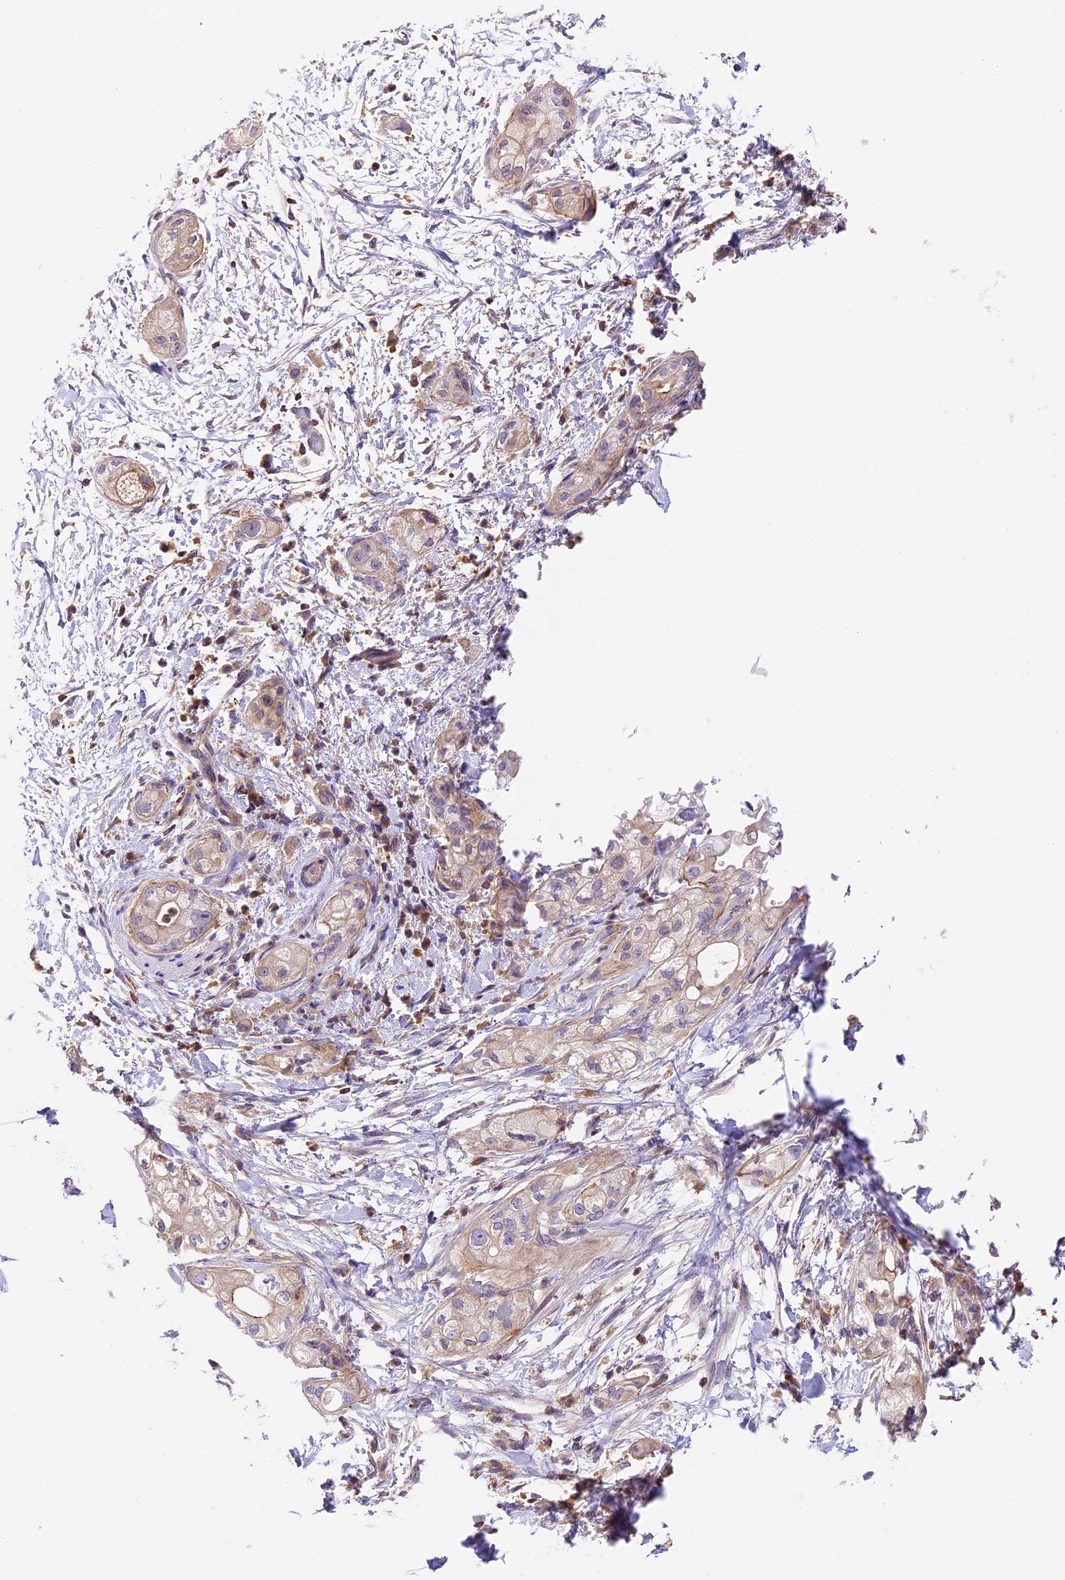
{"staining": {"intensity": "weak", "quantity": "<25%", "location": "cytoplasmic/membranous"}, "tissue": "pancreatic cancer", "cell_type": "Tumor cells", "image_type": "cancer", "snomed": [{"axis": "morphology", "description": "Adenocarcinoma, NOS"}, {"axis": "topography", "description": "Pancreas"}], "caption": "A photomicrograph of human pancreatic cancer (adenocarcinoma) is negative for staining in tumor cells. (DAB (3,3'-diaminobenzidine) immunohistochemistry visualized using brightfield microscopy, high magnification).", "gene": "TBC1D1", "patient": {"sex": "male", "age": 58}}